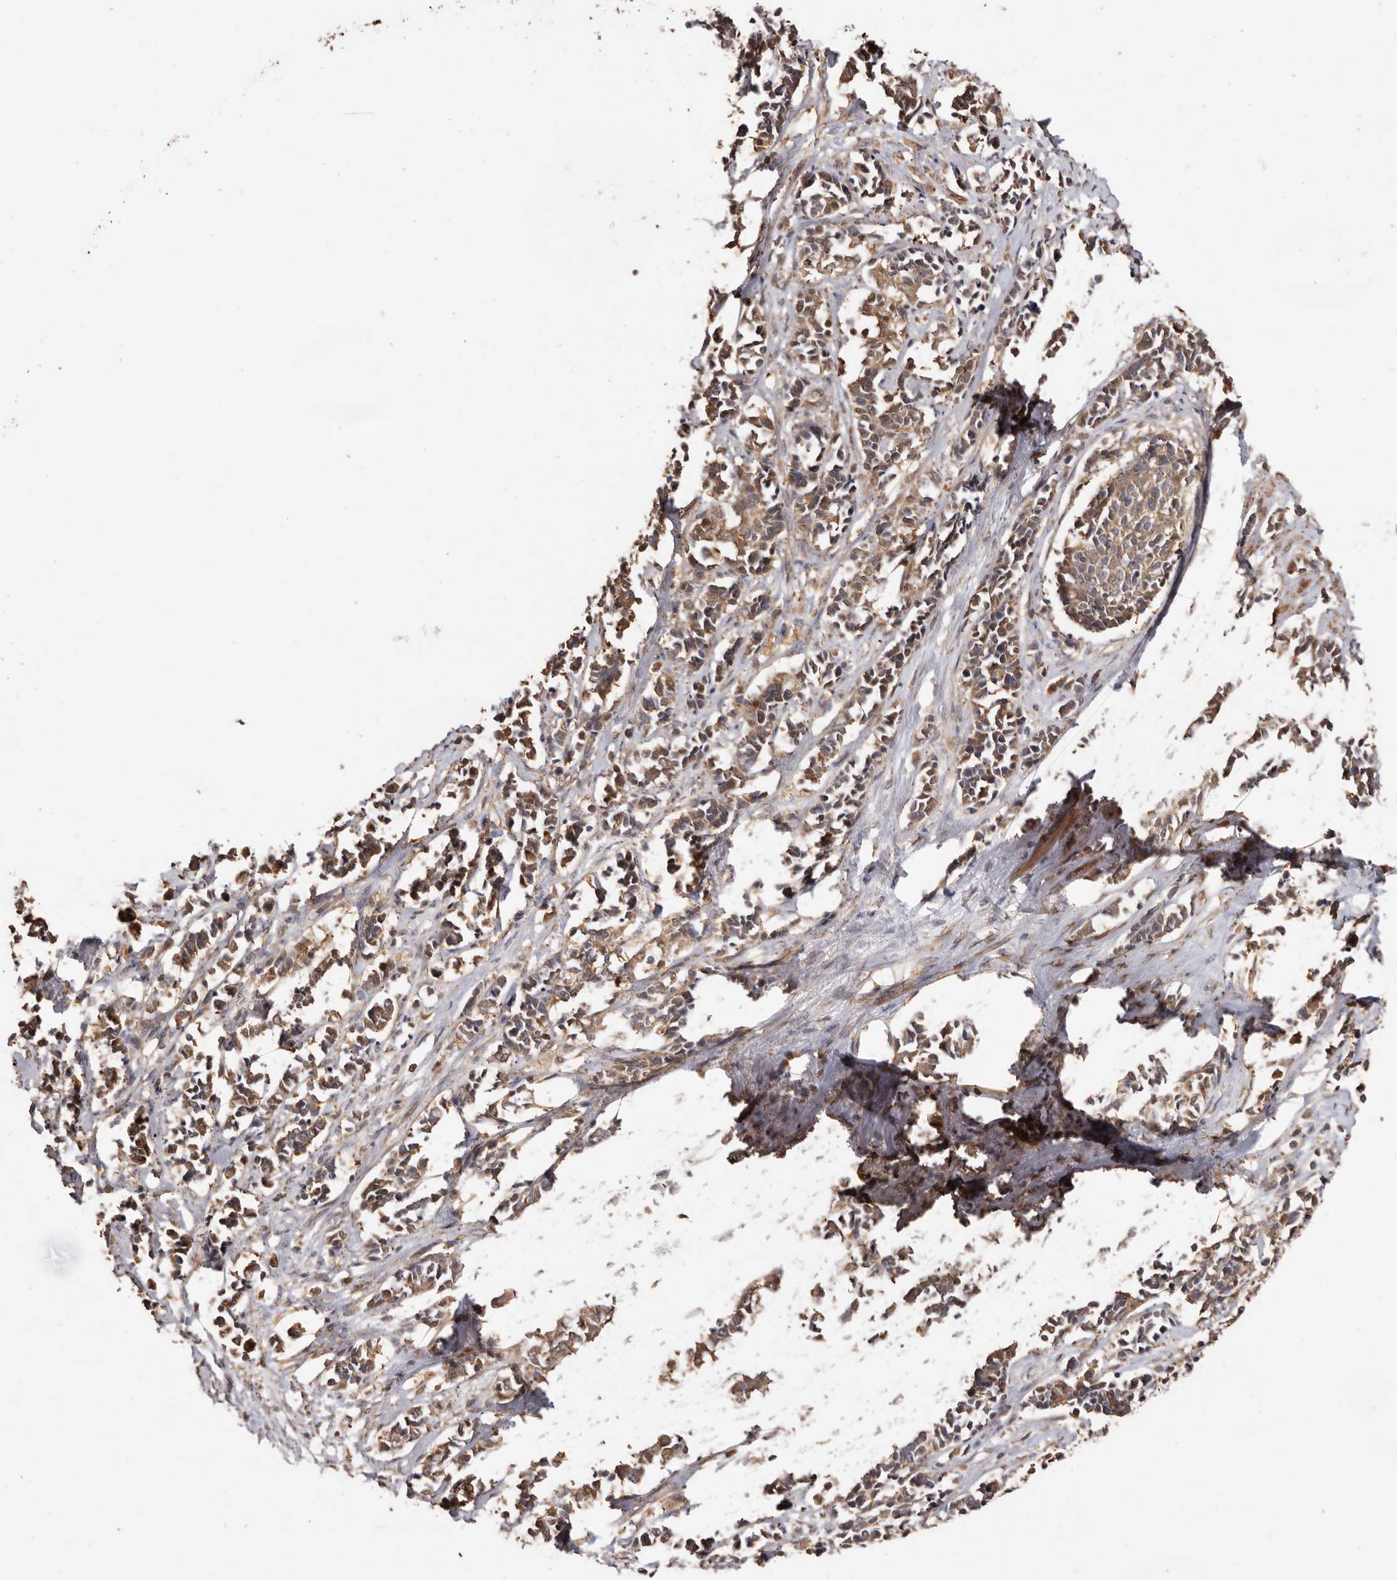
{"staining": {"intensity": "moderate", "quantity": ">75%", "location": "cytoplasmic/membranous"}, "tissue": "cervical cancer", "cell_type": "Tumor cells", "image_type": "cancer", "snomed": [{"axis": "morphology", "description": "Normal tissue, NOS"}, {"axis": "morphology", "description": "Squamous cell carcinoma, NOS"}, {"axis": "topography", "description": "Cervix"}], "caption": "Protein expression analysis of cervical cancer shows moderate cytoplasmic/membranous positivity in approximately >75% of tumor cells.", "gene": "COQ8B", "patient": {"sex": "female", "age": 35}}